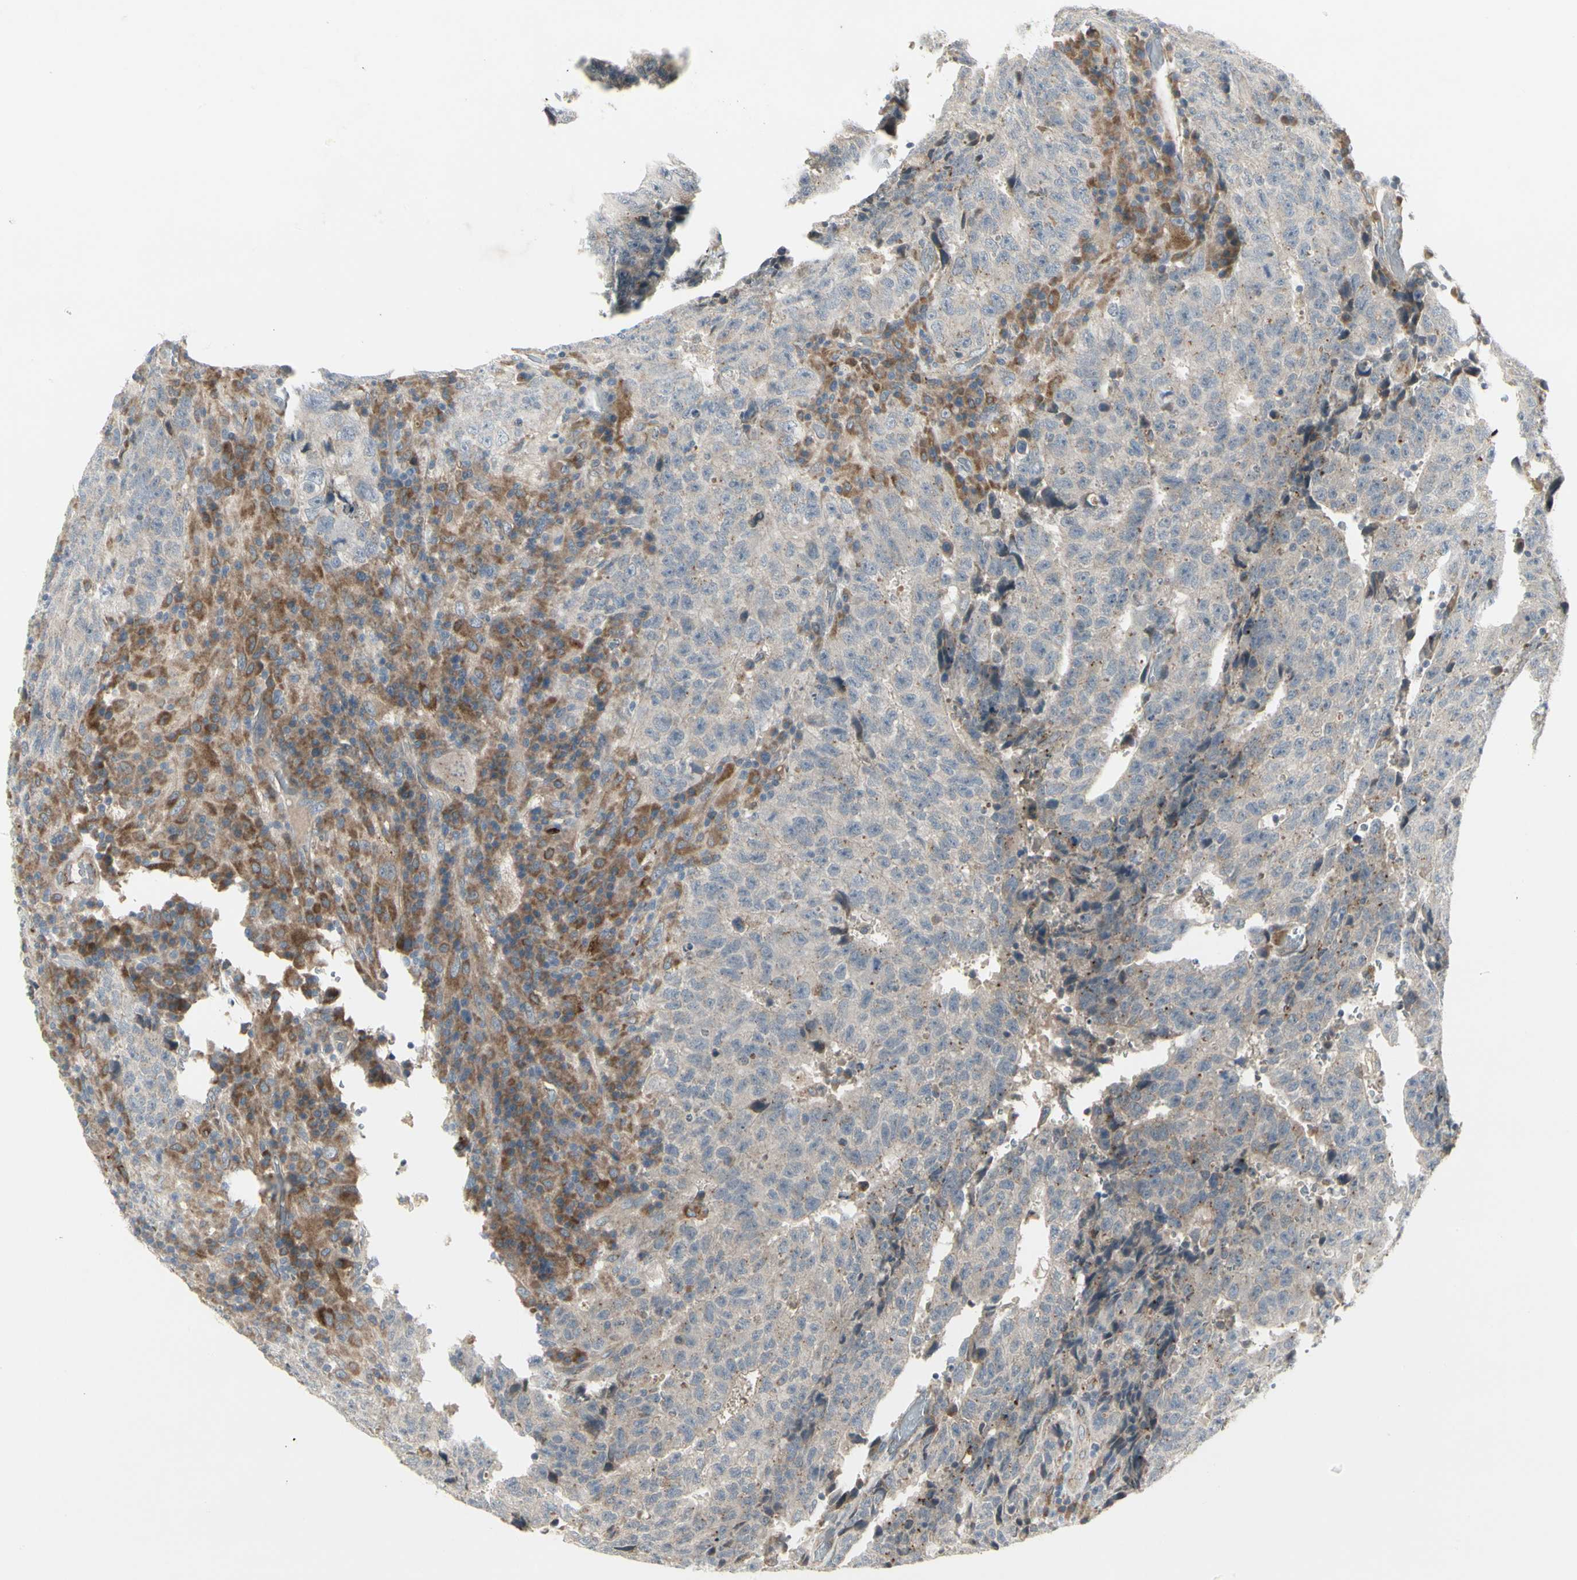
{"staining": {"intensity": "weak", "quantity": "25%-75%", "location": "cytoplasmic/membranous"}, "tissue": "testis cancer", "cell_type": "Tumor cells", "image_type": "cancer", "snomed": [{"axis": "morphology", "description": "Necrosis, NOS"}, {"axis": "morphology", "description": "Carcinoma, Embryonal, NOS"}, {"axis": "topography", "description": "Testis"}], "caption": "The immunohistochemical stain highlights weak cytoplasmic/membranous positivity in tumor cells of testis cancer tissue.", "gene": "GRN", "patient": {"sex": "male", "age": 19}}